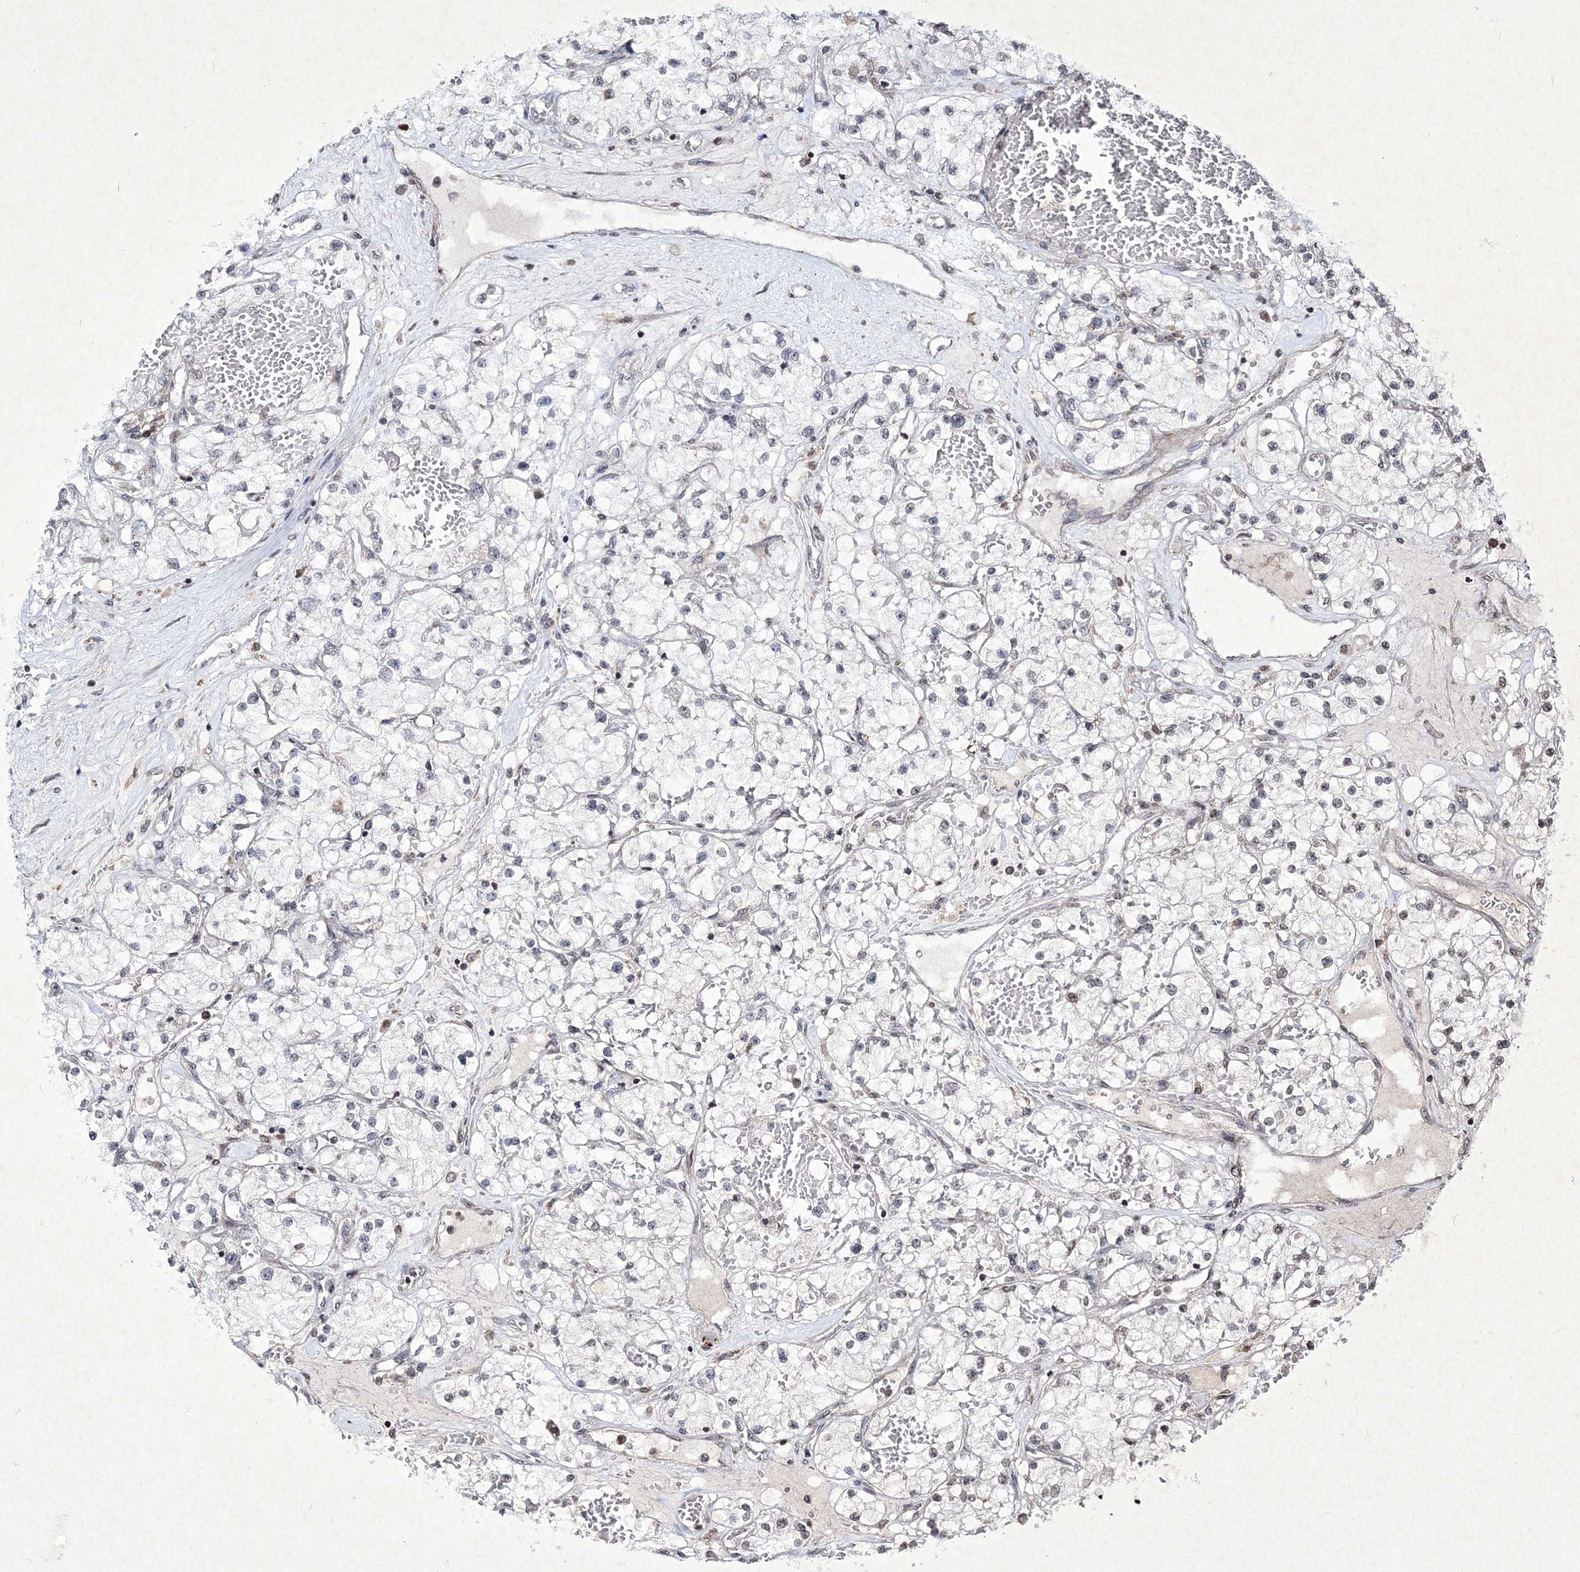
{"staining": {"intensity": "negative", "quantity": "none", "location": "none"}, "tissue": "renal cancer", "cell_type": "Tumor cells", "image_type": "cancer", "snomed": [{"axis": "morphology", "description": "Normal tissue, NOS"}, {"axis": "morphology", "description": "Adenocarcinoma, NOS"}, {"axis": "topography", "description": "Kidney"}], "caption": "Renal adenocarcinoma stained for a protein using IHC exhibits no staining tumor cells.", "gene": "SOWAHB", "patient": {"sex": "male", "age": 68}}